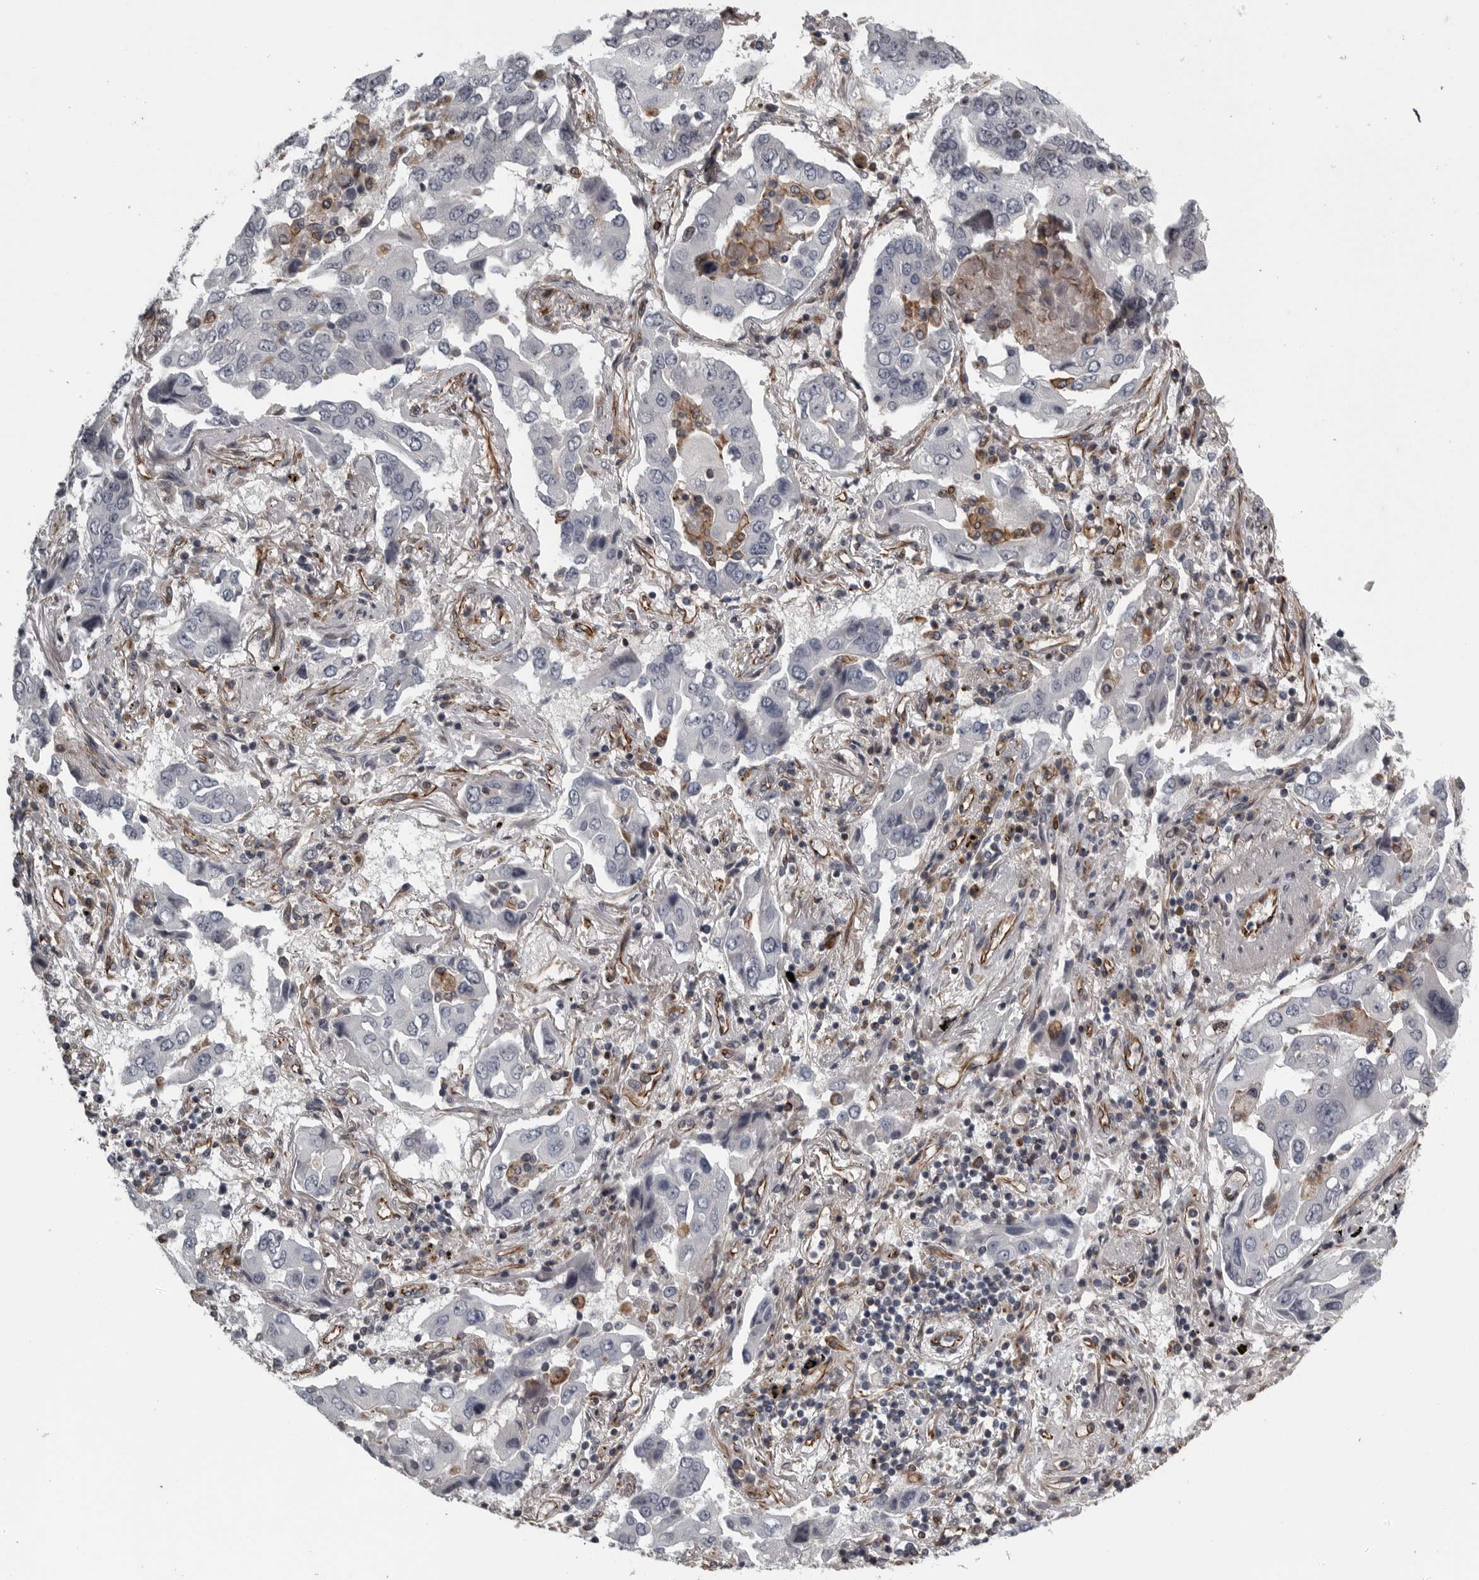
{"staining": {"intensity": "negative", "quantity": "none", "location": "none"}, "tissue": "lung cancer", "cell_type": "Tumor cells", "image_type": "cancer", "snomed": [{"axis": "morphology", "description": "Adenocarcinoma, NOS"}, {"axis": "topography", "description": "Lung"}], "caption": "Lung adenocarcinoma was stained to show a protein in brown. There is no significant expression in tumor cells. (DAB immunohistochemistry (IHC) with hematoxylin counter stain).", "gene": "FAAP100", "patient": {"sex": "female", "age": 65}}